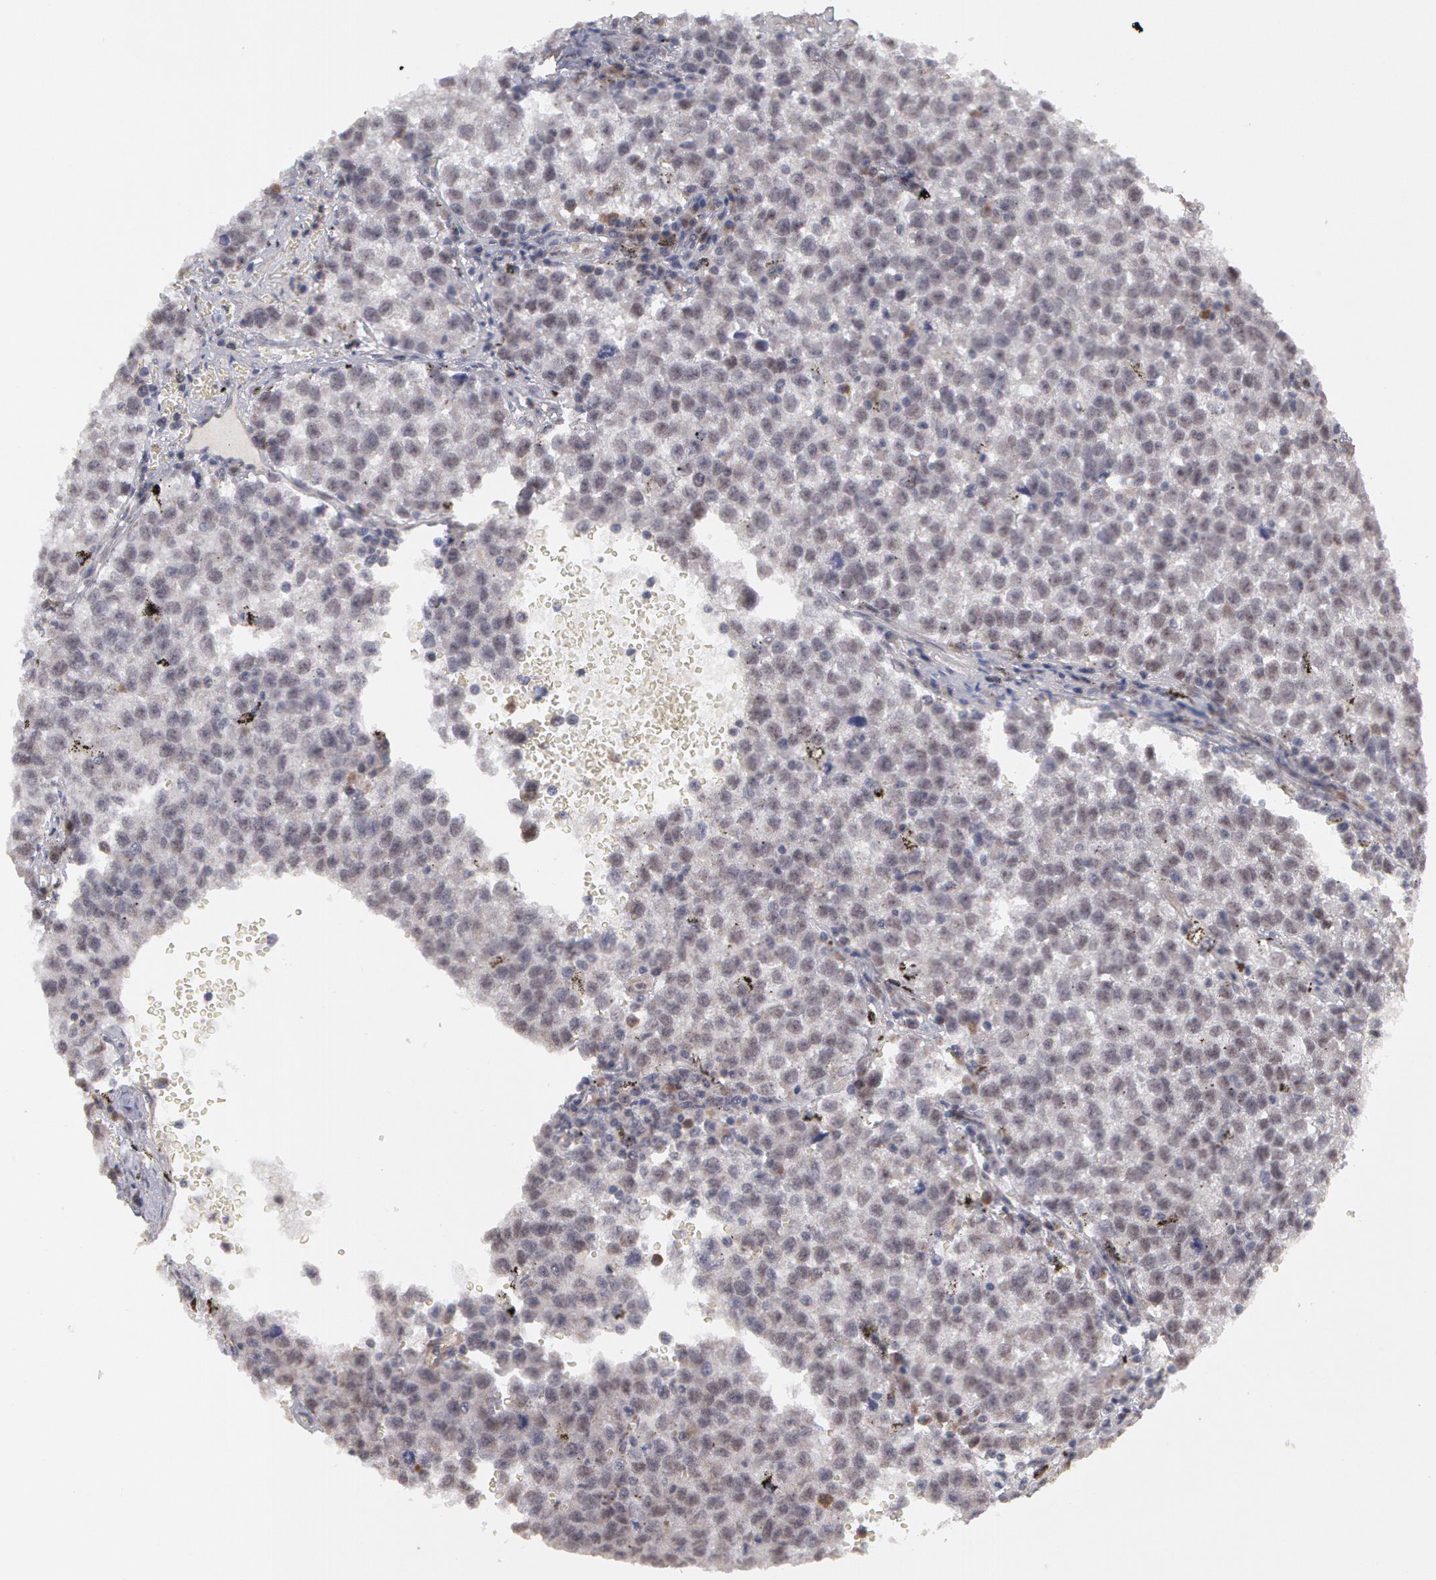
{"staining": {"intensity": "negative", "quantity": "none", "location": "none"}, "tissue": "testis cancer", "cell_type": "Tumor cells", "image_type": "cancer", "snomed": [{"axis": "morphology", "description": "Seminoma, NOS"}, {"axis": "topography", "description": "Testis"}], "caption": "Testis cancer (seminoma) was stained to show a protein in brown. There is no significant expression in tumor cells.", "gene": "STX5", "patient": {"sex": "male", "age": 35}}